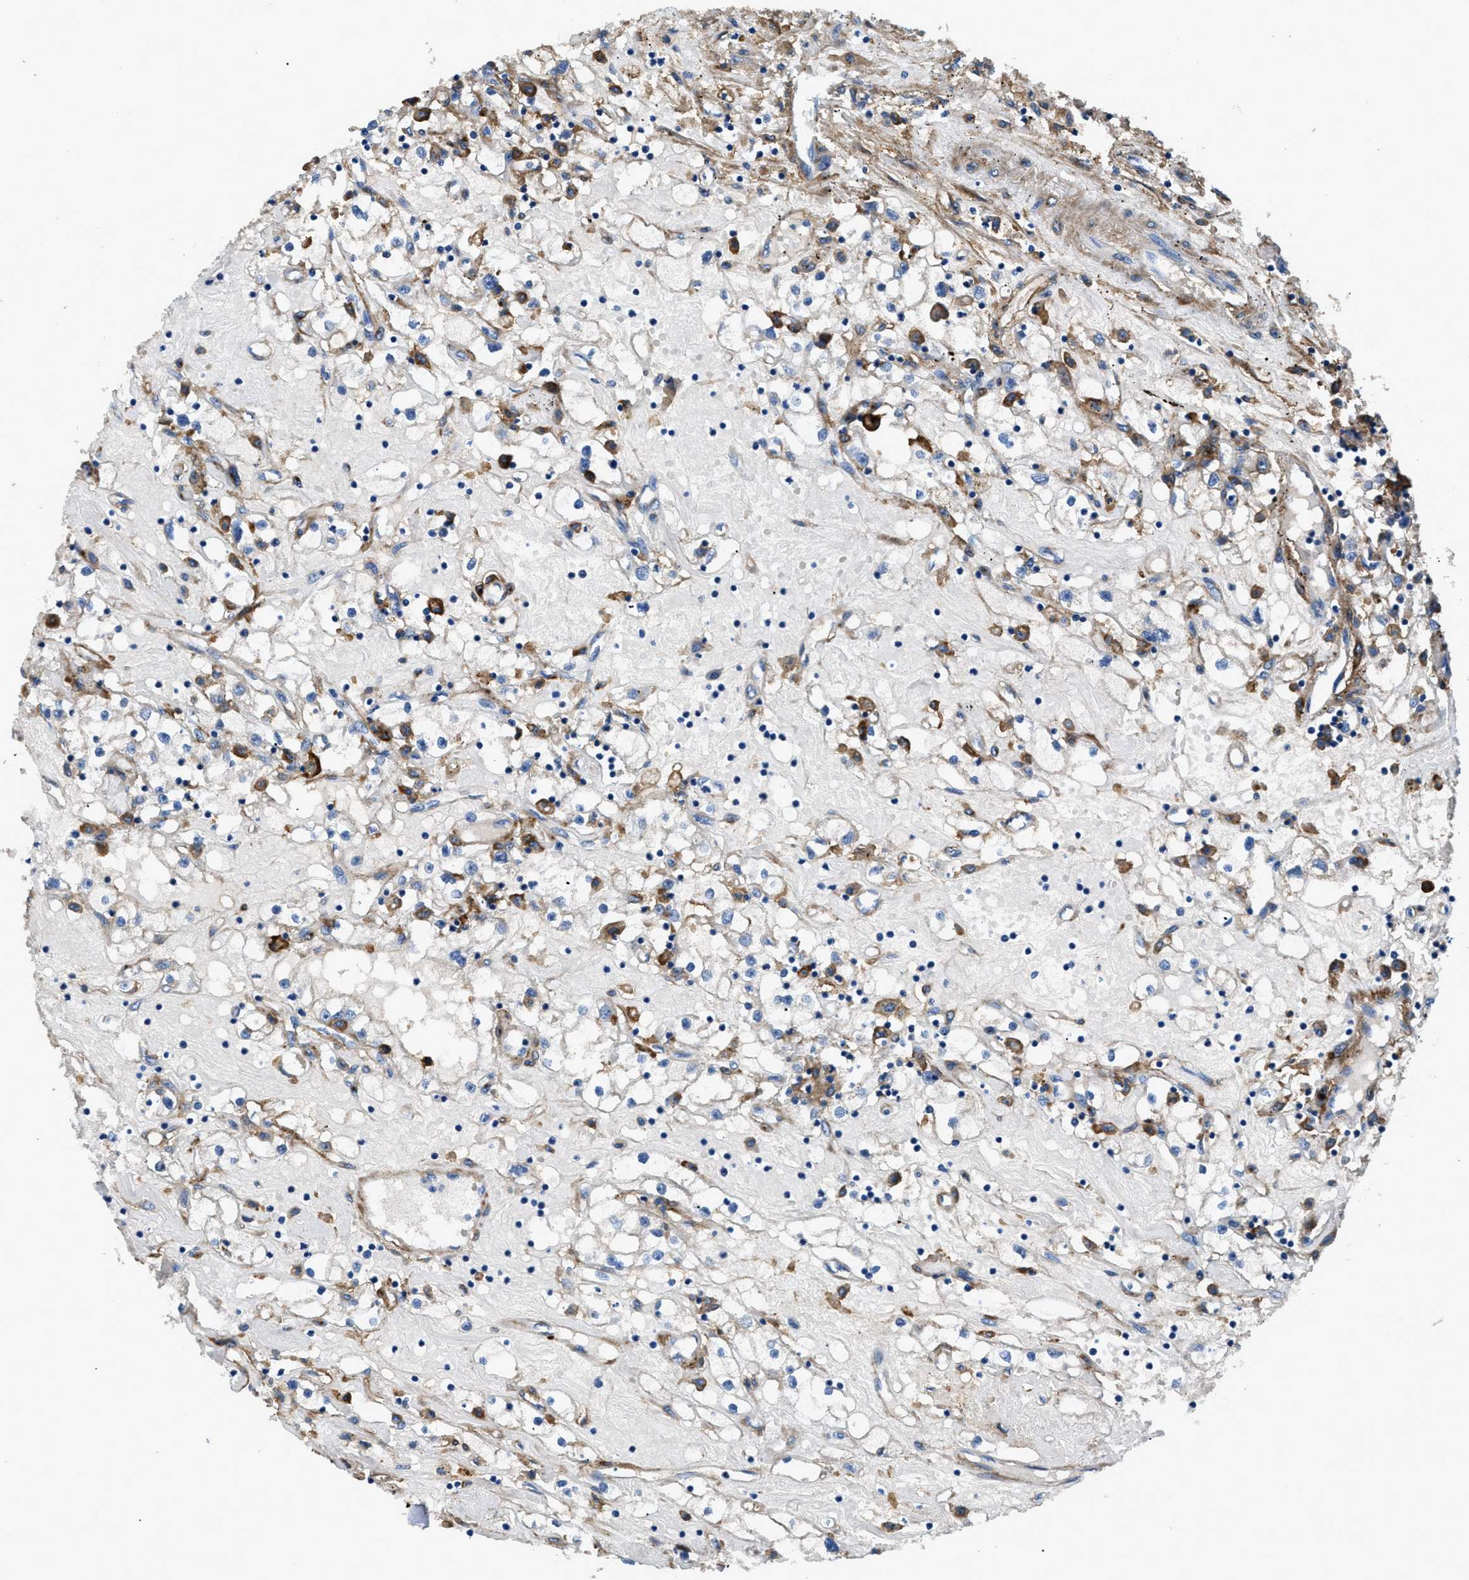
{"staining": {"intensity": "negative", "quantity": "none", "location": "none"}, "tissue": "renal cancer", "cell_type": "Tumor cells", "image_type": "cancer", "snomed": [{"axis": "morphology", "description": "Adenocarcinoma, NOS"}, {"axis": "topography", "description": "Kidney"}], "caption": "IHC photomicrograph of neoplastic tissue: human renal cancer (adenocarcinoma) stained with DAB displays no significant protein expression in tumor cells.", "gene": "CD276", "patient": {"sex": "male", "age": 56}}